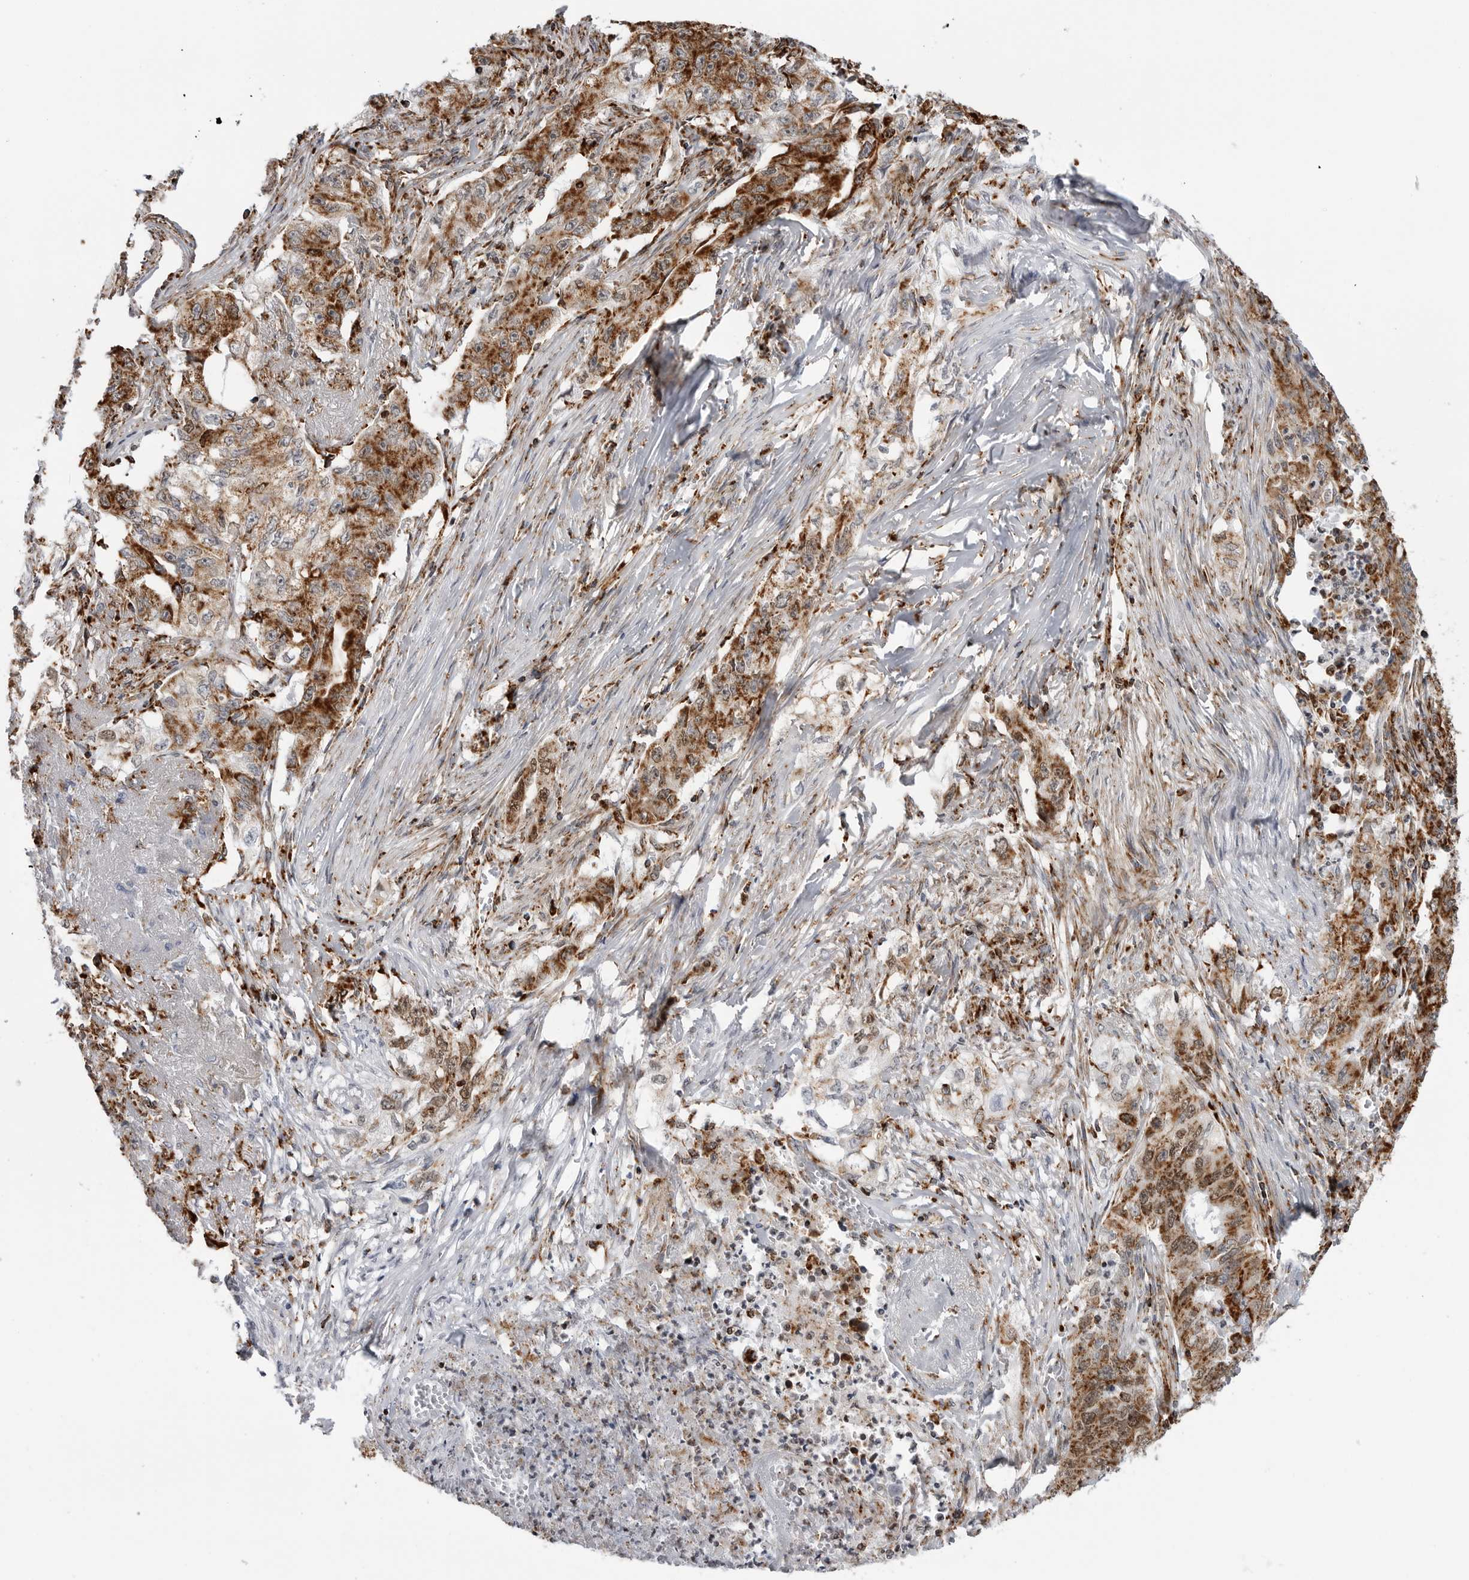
{"staining": {"intensity": "moderate", "quantity": ">75%", "location": "cytoplasmic/membranous"}, "tissue": "lung cancer", "cell_type": "Tumor cells", "image_type": "cancer", "snomed": [{"axis": "morphology", "description": "Adenocarcinoma, NOS"}, {"axis": "topography", "description": "Lung"}], "caption": "Lung cancer stained for a protein demonstrates moderate cytoplasmic/membranous positivity in tumor cells. (DAB (3,3'-diaminobenzidine) IHC, brown staining for protein, blue staining for nuclei).", "gene": "COX5A", "patient": {"sex": "female", "age": 51}}